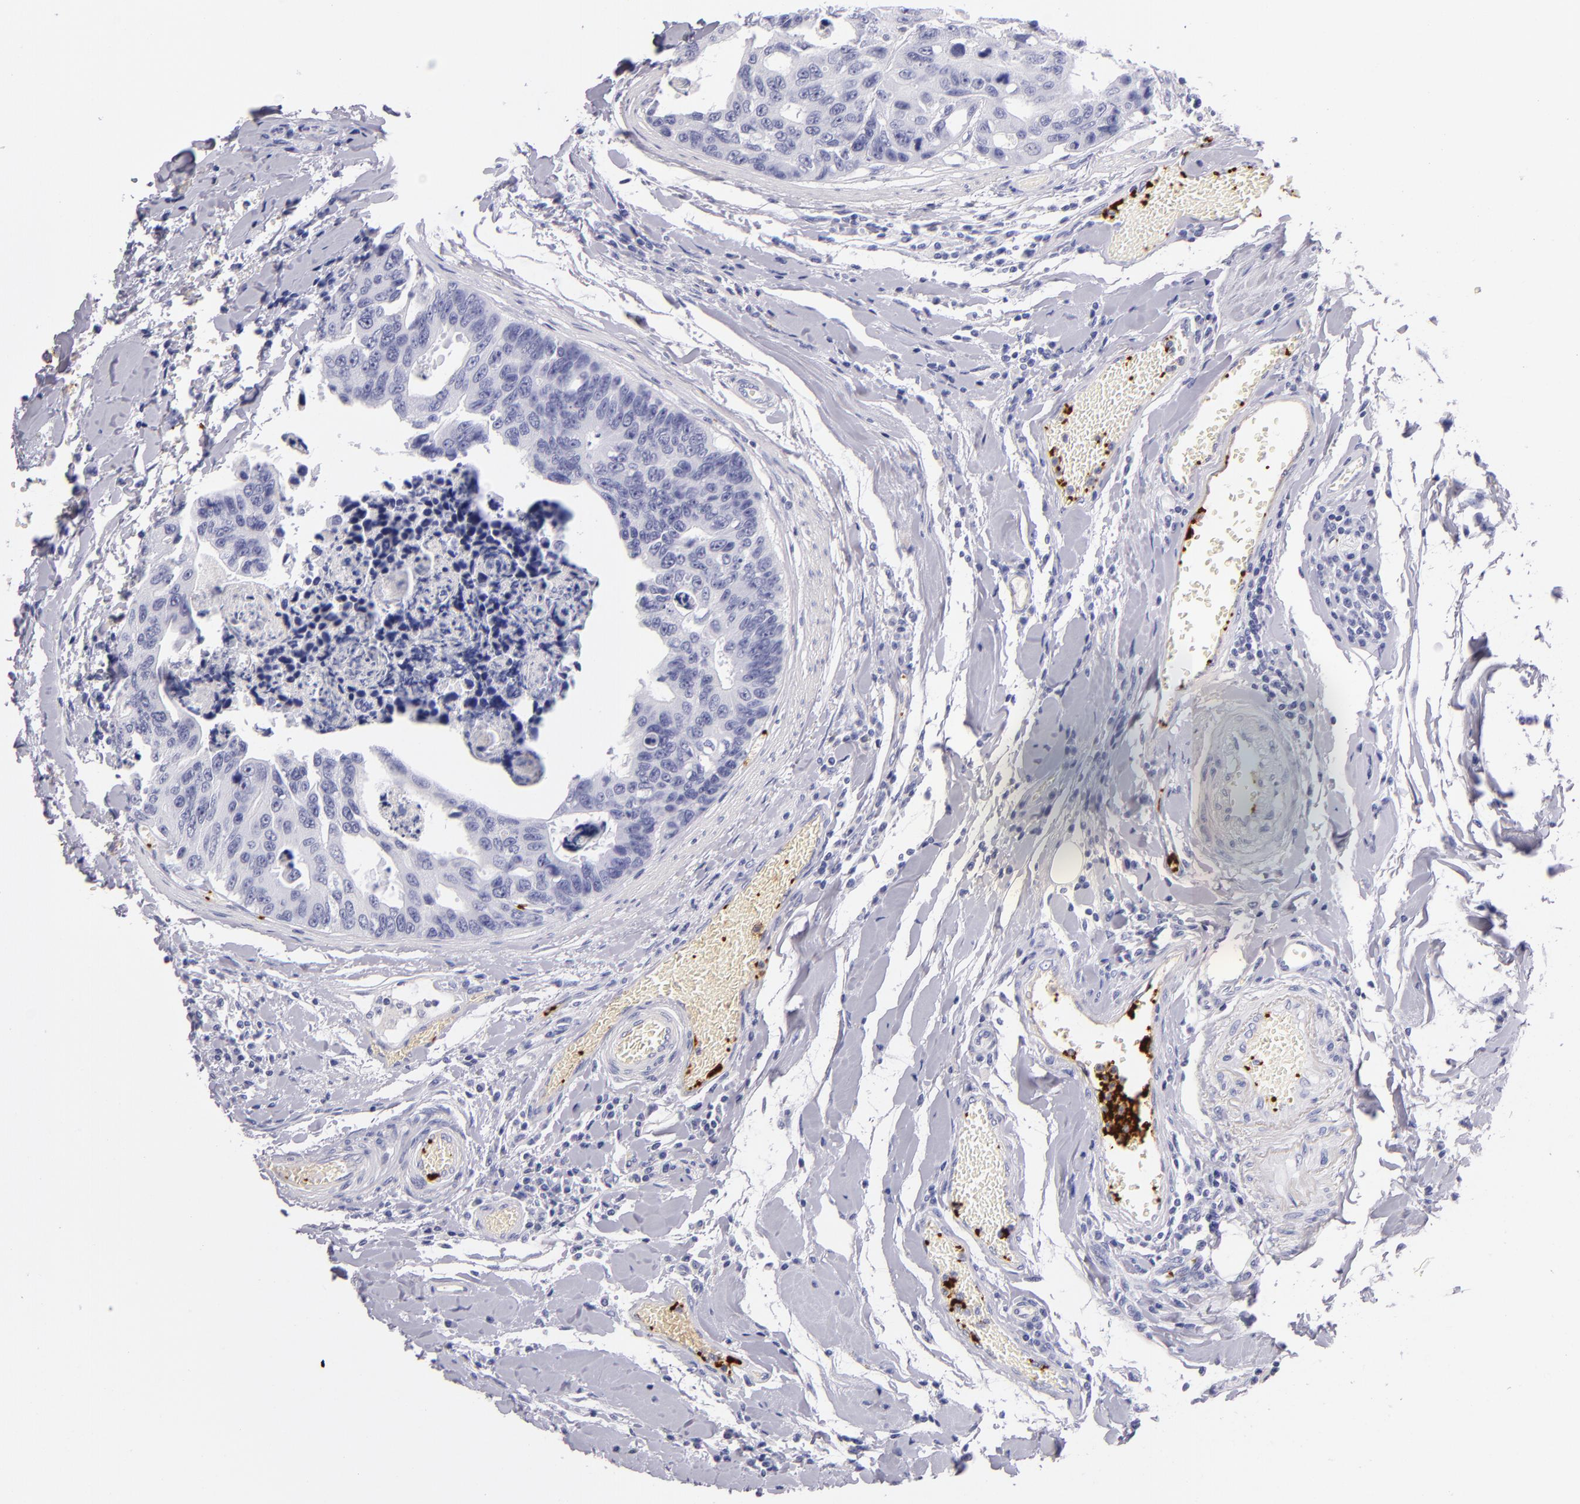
{"staining": {"intensity": "negative", "quantity": "none", "location": "none"}, "tissue": "colorectal cancer", "cell_type": "Tumor cells", "image_type": "cancer", "snomed": [{"axis": "morphology", "description": "Adenocarcinoma, NOS"}, {"axis": "topography", "description": "Colon"}], "caption": "Immunohistochemistry (IHC) image of human colorectal cancer stained for a protein (brown), which reveals no positivity in tumor cells. The staining was performed using DAB (3,3'-diaminobenzidine) to visualize the protein expression in brown, while the nuclei were stained in blue with hematoxylin (Magnification: 20x).", "gene": "GP1BA", "patient": {"sex": "female", "age": 86}}